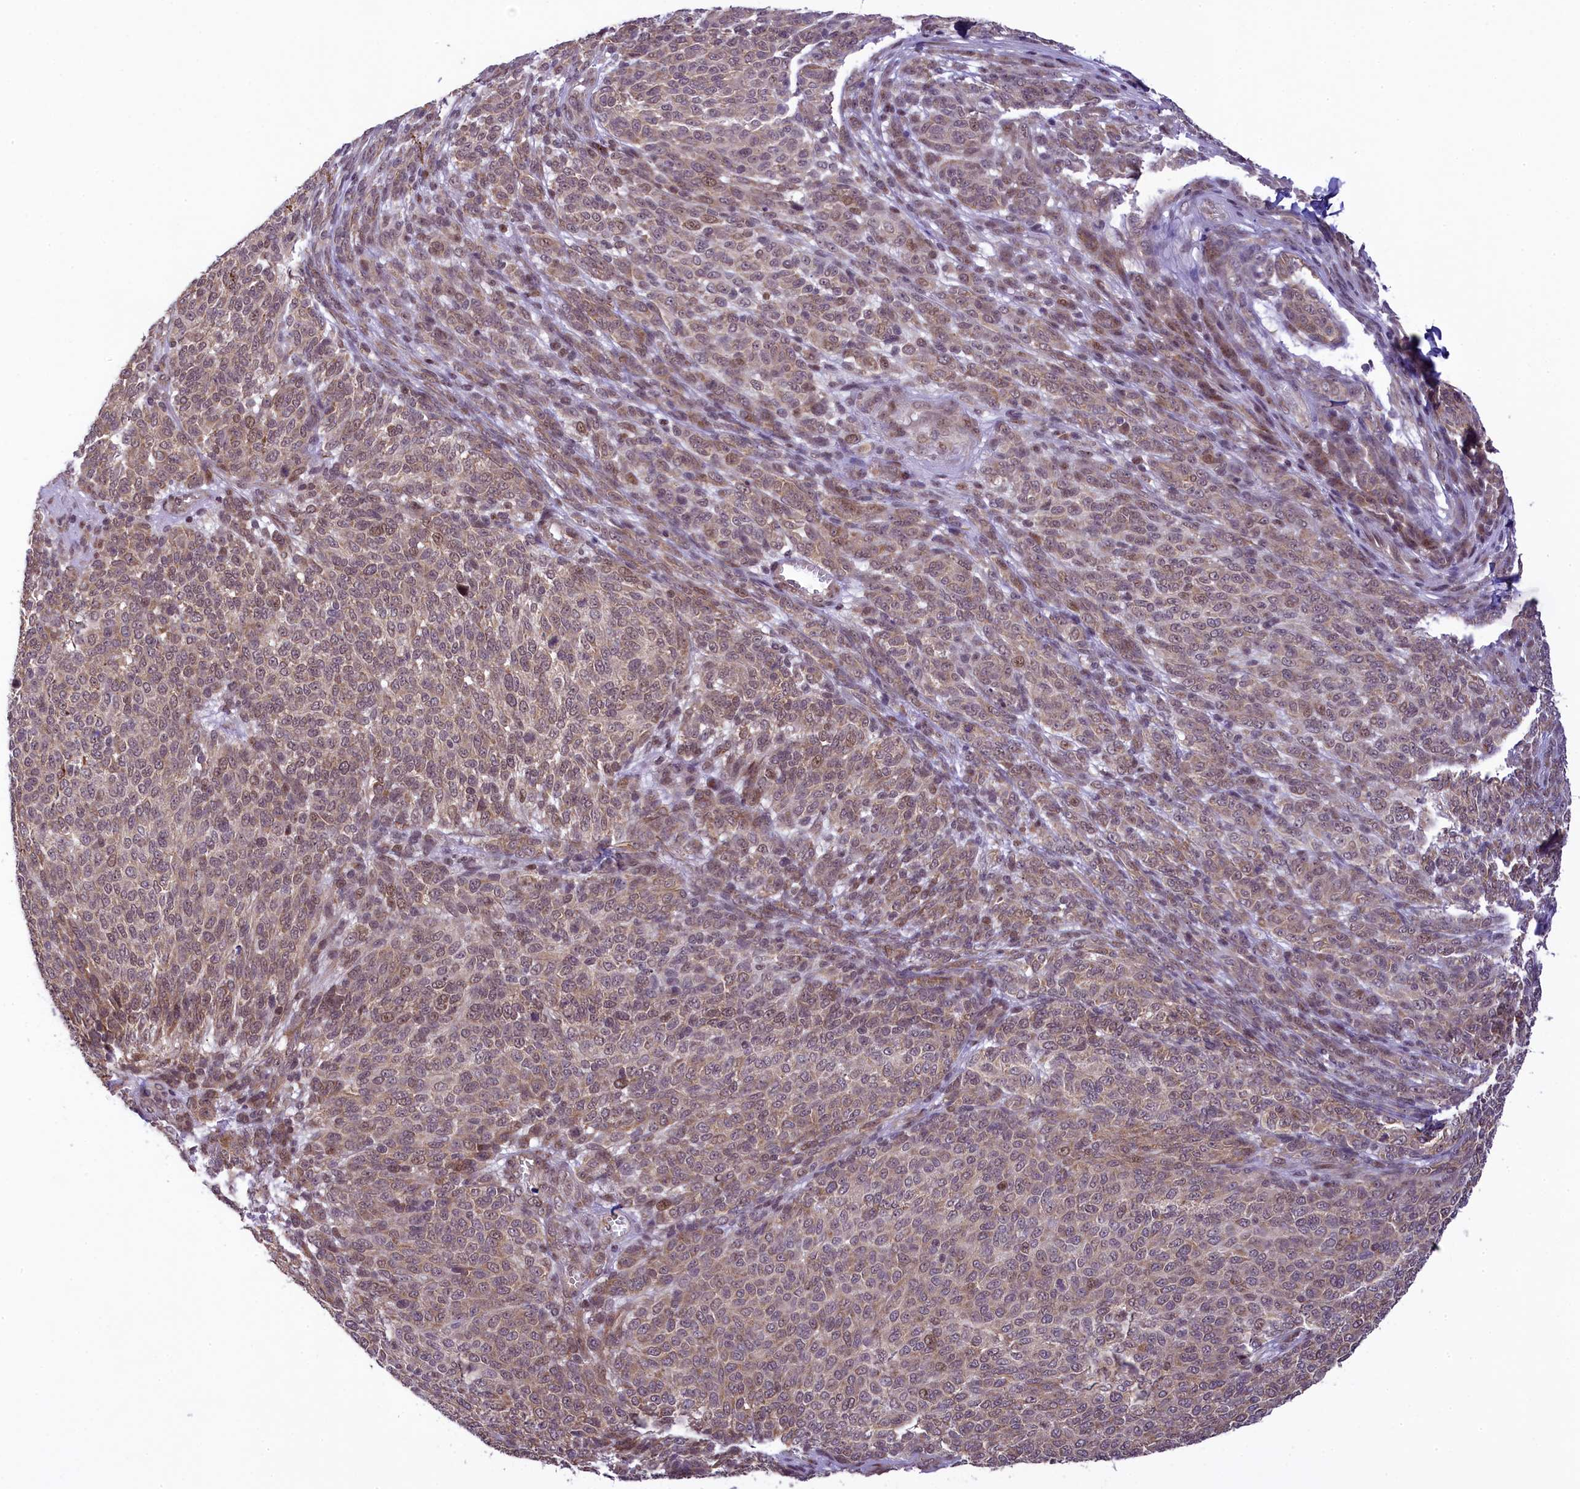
{"staining": {"intensity": "weak", "quantity": ">75%", "location": "cytoplasmic/membranous"}, "tissue": "melanoma", "cell_type": "Tumor cells", "image_type": "cancer", "snomed": [{"axis": "morphology", "description": "Malignant melanoma, NOS"}, {"axis": "topography", "description": "Skin"}], "caption": "The immunohistochemical stain shows weak cytoplasmic/membranous staining in tumor cells of melanoma tissue.", "gene": "RBBP8", "patient": {"sex": "male", "age": 49}}